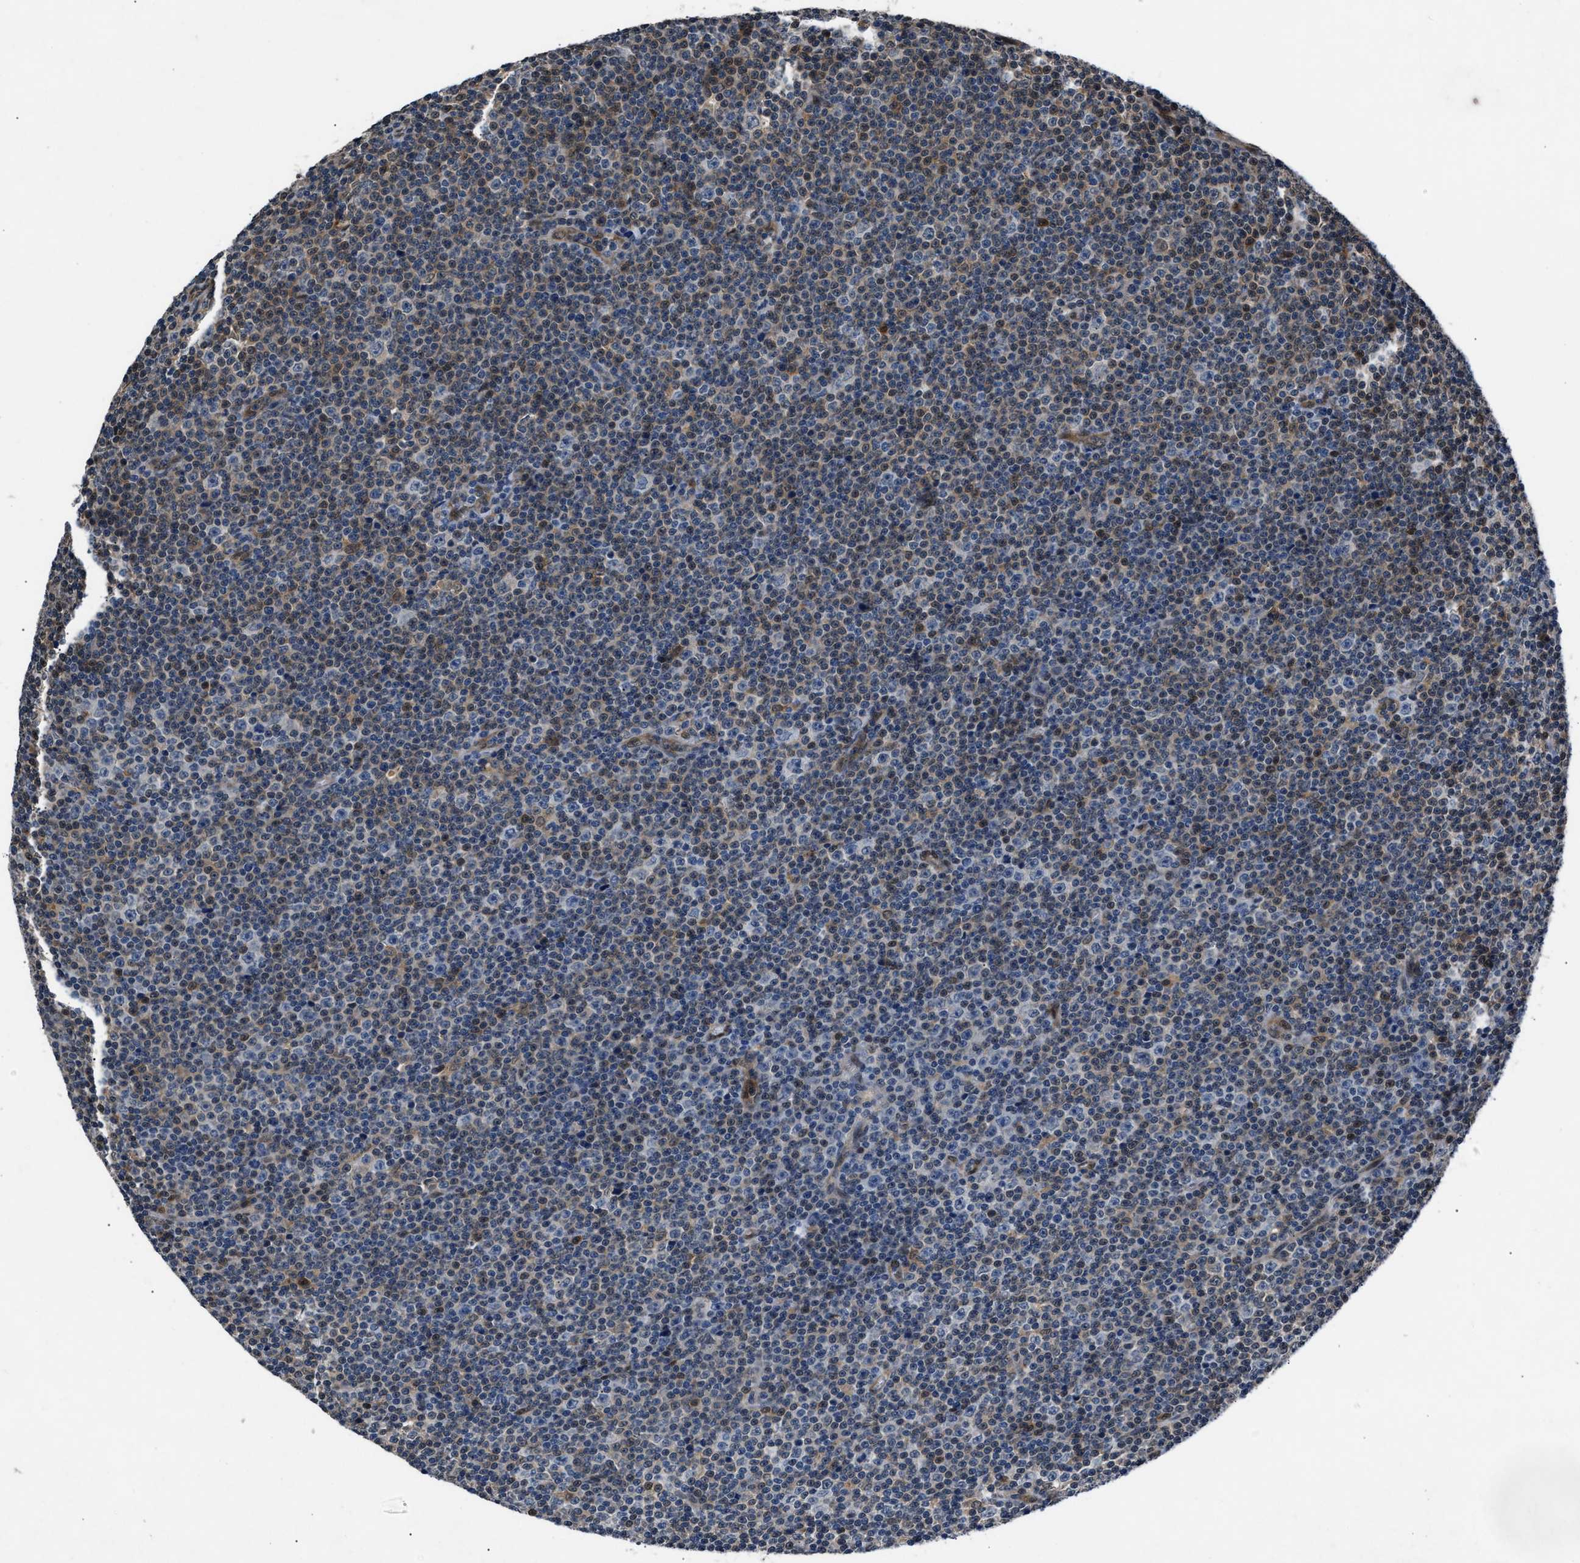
{"staining": {"intensity": "weak", "quantity": "<25%", "location": "cytoplasmic/membranous"}, "tissue": "lymphoma", "cell_type": "Tumor cells", "image_type": "cancer", "snomed": [{"axis": "morphology", "description": "Malignant lymphoma, non-Hodgkin's type, Low grade"}, {"axis": "topography", "description": "Lymph node"}], "caption": "Immunohistochemistry image of neoplastic tissue: lymphoma stained with DAB (3,3'-diaminobenzidine) reveals no significant protein positivity in tumor cells. The staining is performed using DAB (3,3'-diaminobenzidine) brown chromogen with nuclei counter-stained in using hematoxylin.", "gene": "TP53I3", "patient": {"sex": "female", "age": 67}}